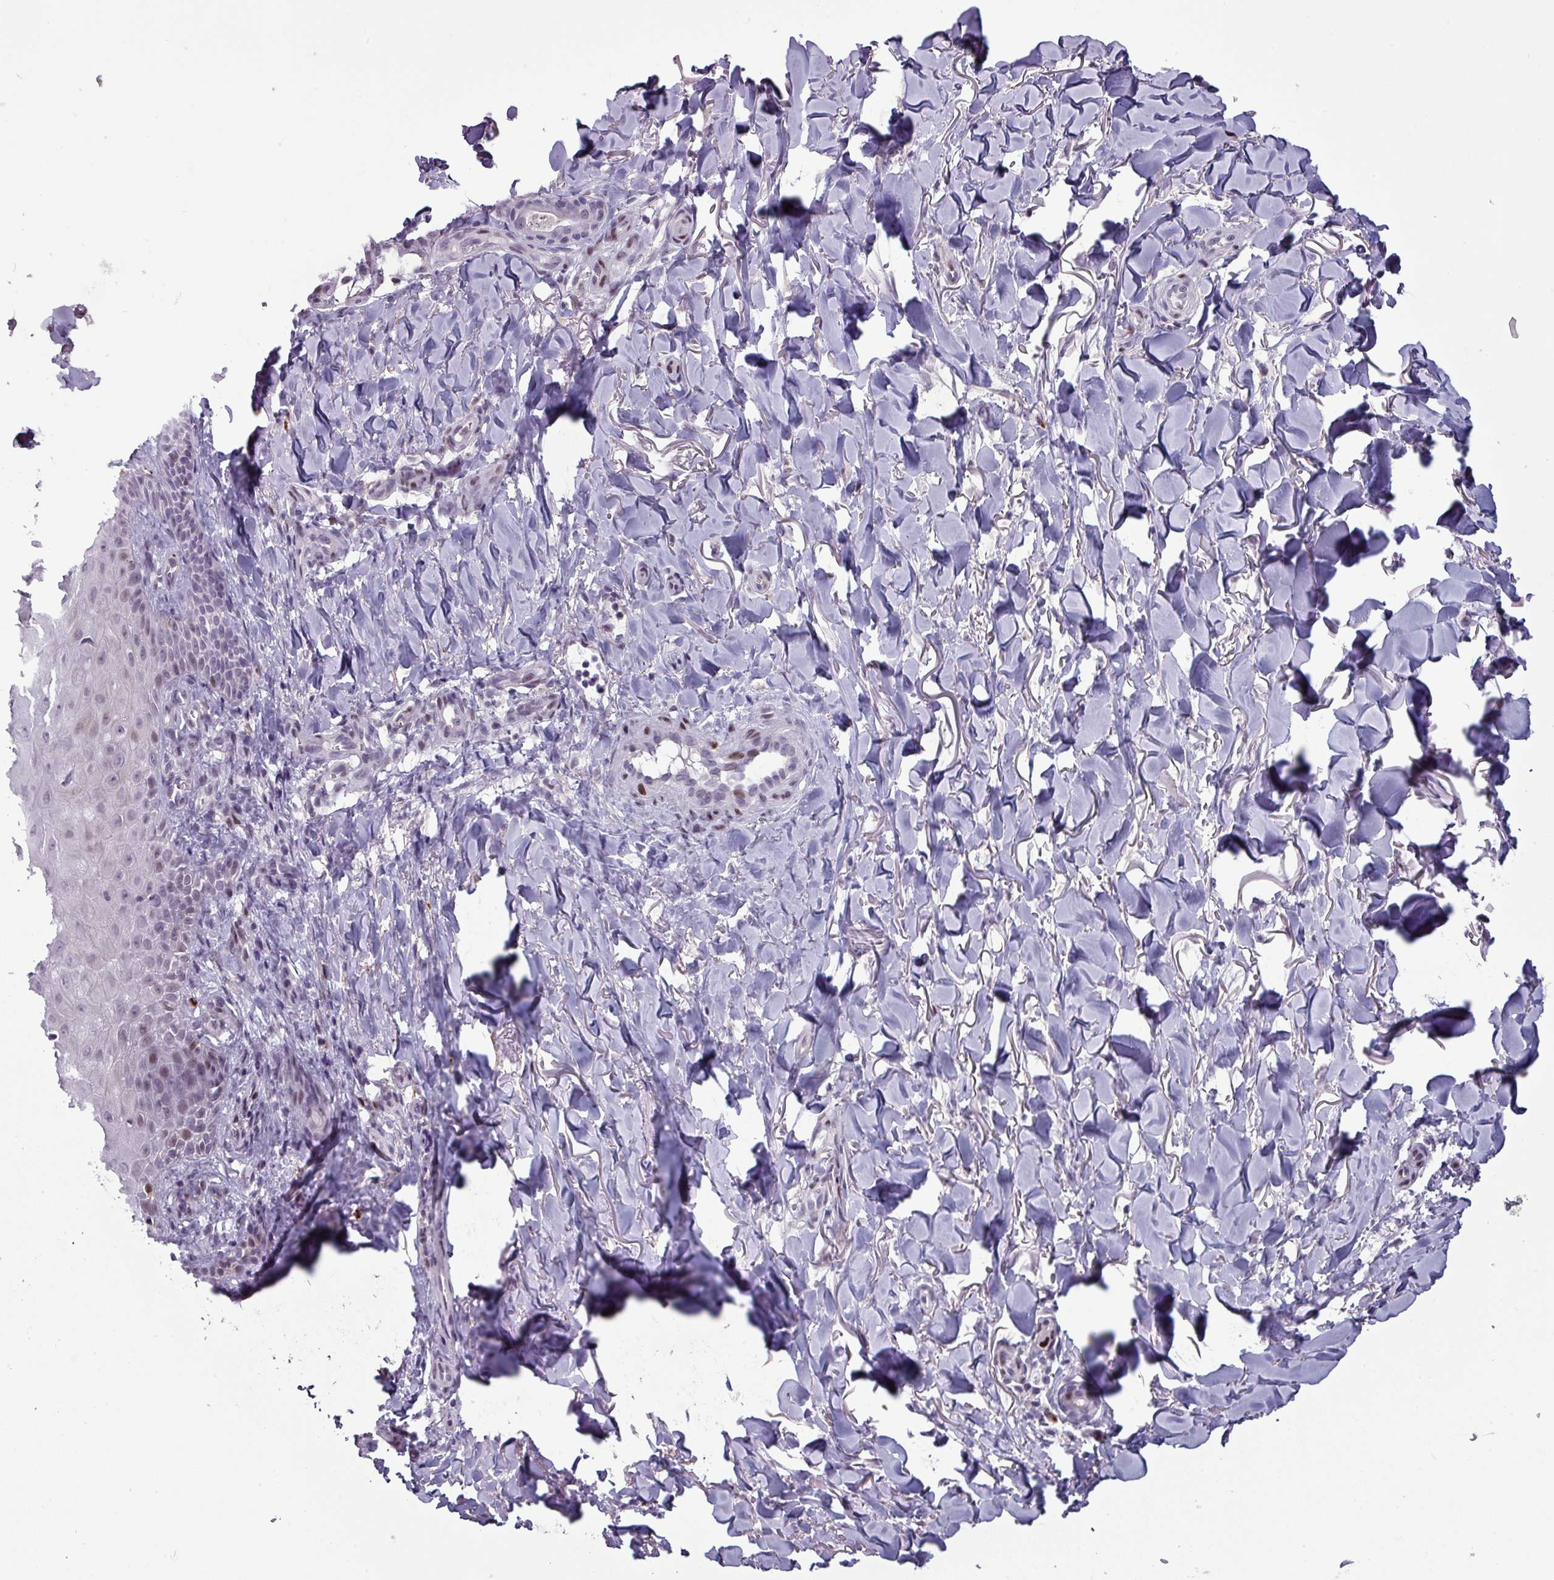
{"staining": {"intensity": "negative", "quantity": "none", "location": "none"}, "tissue": "skin", "cell_type": "Fibroblasts", "image_type": "normal", "snomed": [{"axis": "morphology", "description": "Normal tissue, NOS"}, {"axis": "topography", "description": "Skin"}], "caption": "DAB (3,3'-diaminobenzidine) immunohistochemical staining of unremarkable human skin displays no significant positivity in fibroblasts. The staining is performed using DAB brown chromogen with nuclei counter-stained in using hematoxylin.", "gene": "TMEFF1", "patient": {"sex": "male", "age": 81}}